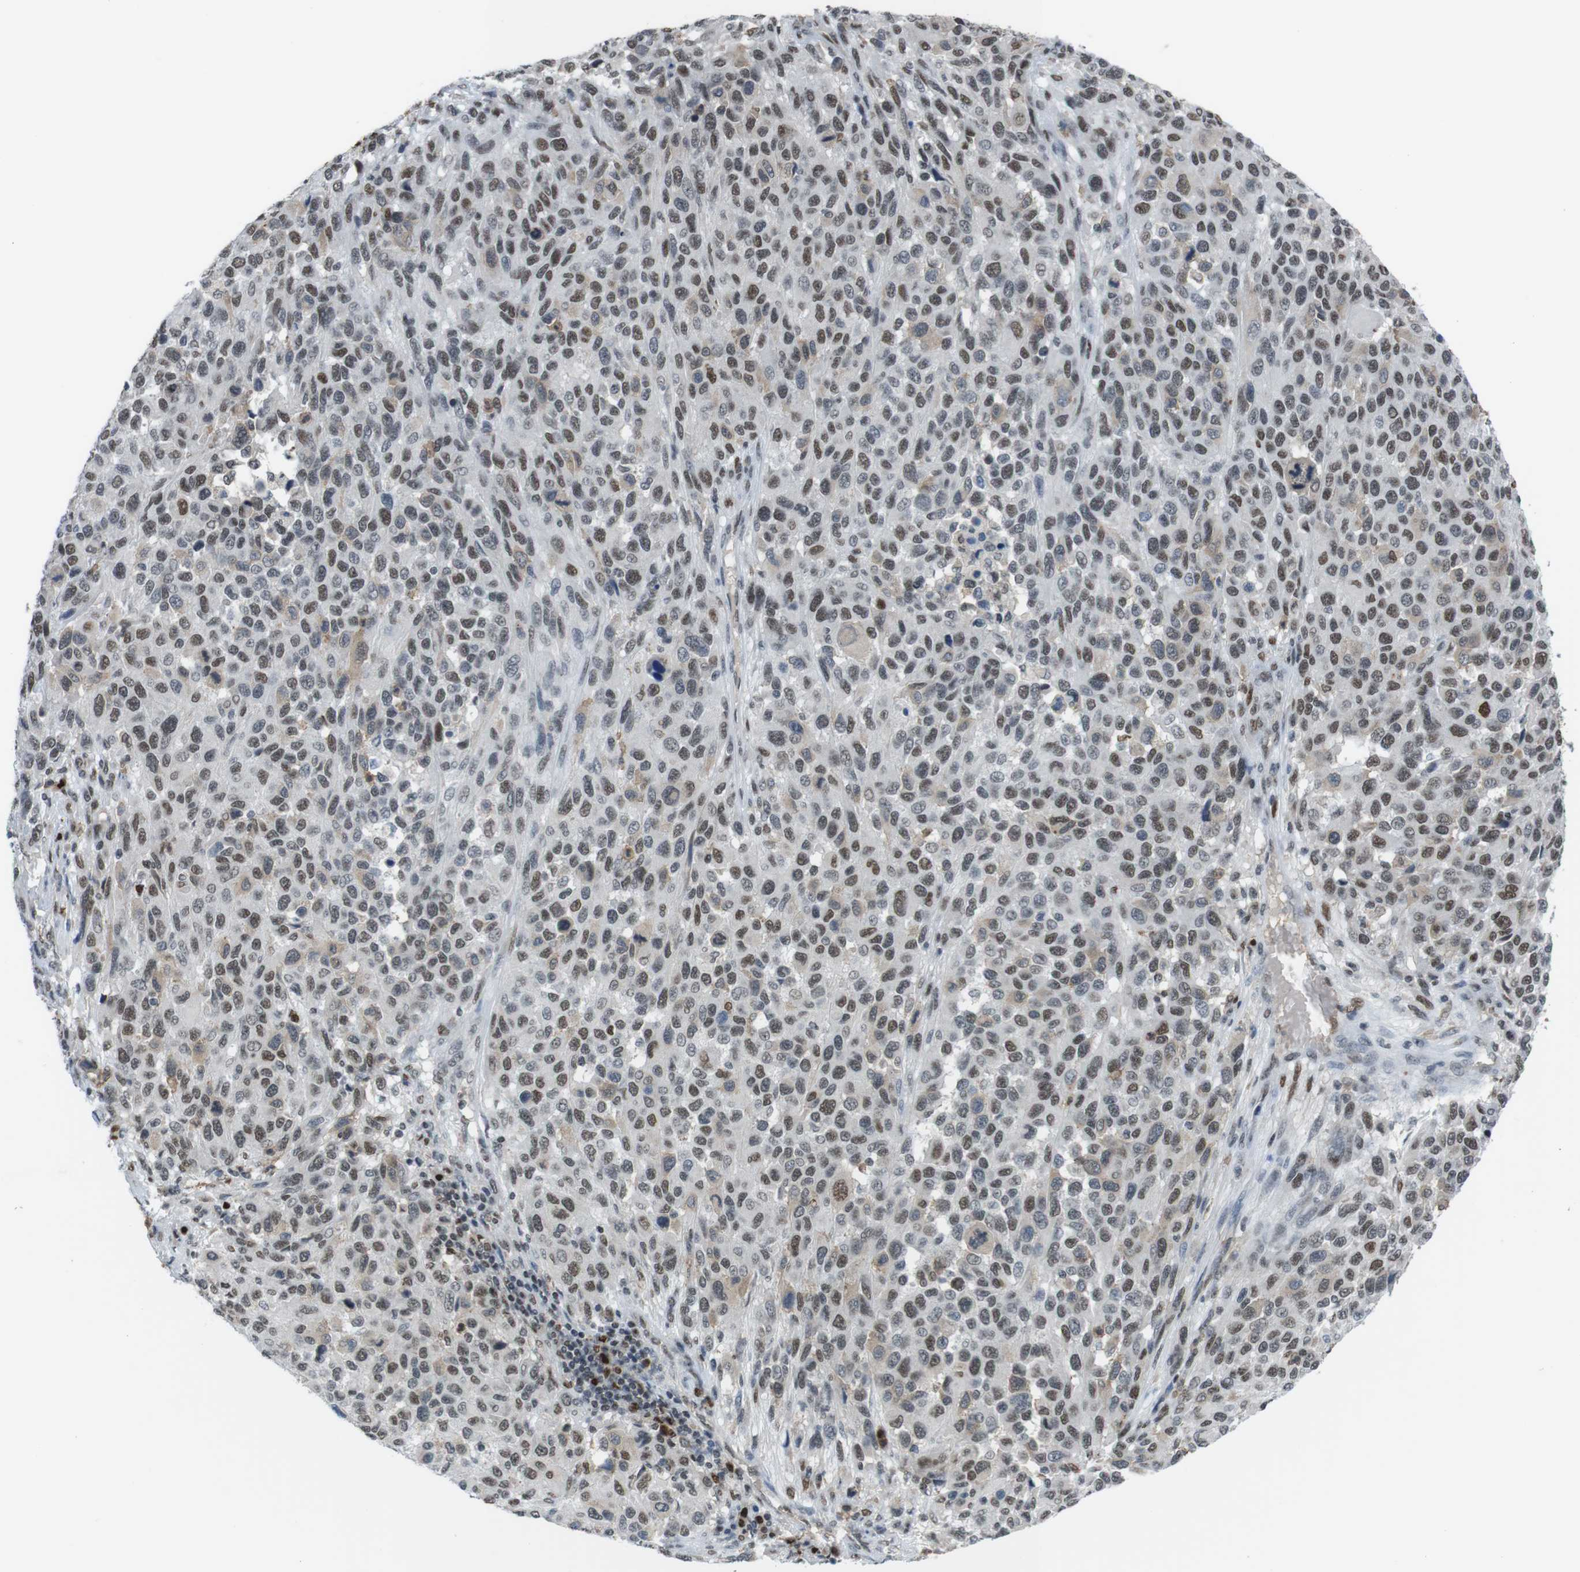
{"staining": {"intensity": "weak", "quantity": ">75%", "location": "nuclear"}, "tissue": "melanoma", "cell_type": "Tumor cells", "image_type": "cancer", "snomed": [{"axis": "morphology", "description": "Malignant melanoma, Metastatic site"}, {"axis": "topography", "description": "Lymph node"}], "caption": "Immunohistochemistry of malignant melanoma (metastatic site) reveals low levels of weak nuclear positivity in about >75% of tumor cells.", "gene": "SUB1", "patient": {"sex": "male", "age": 61}}